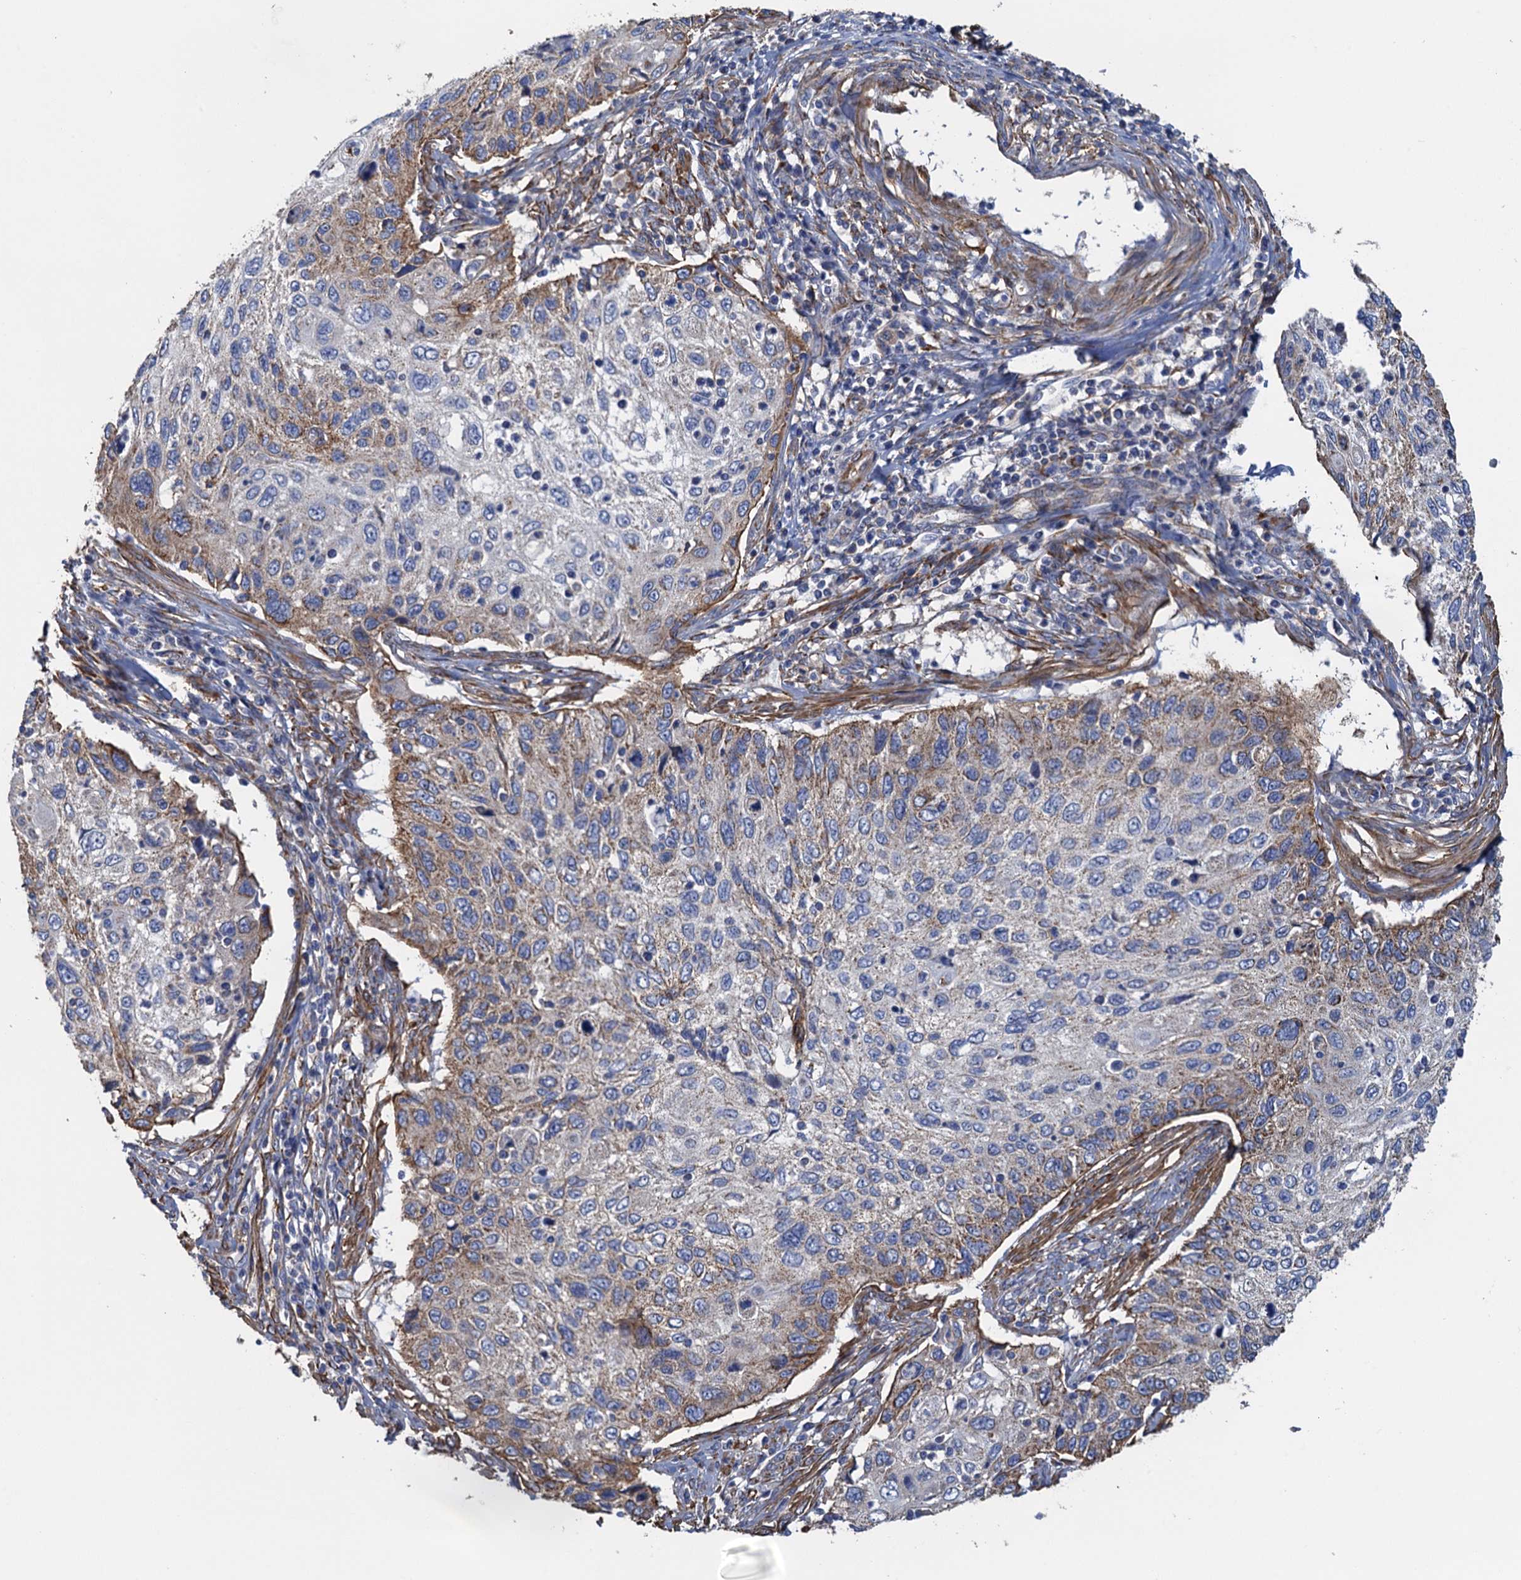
{"staining": {"intensity": "moderate", "quantity": "<25%", "location": "cytoplasmic/membranous"}, "tissue": "cervical cancer", "cell_type": "Tumor cells", "image_type": "cancer", "snomed": [{"axis": "morphology", "description": "Squamous cell carcinoma, NOS"}, {"axis": "topography", "description": "Cervix"}], "caption": "Cervical squamous cell carcinoma stained with immunohistochemistry displays moderate cytoplasmic/membranous expression in approximately <25% of tumor cells. (DAB (3,3'-diaminobenzidine) = brown stain, brightfield microscopy at high magnification).", "gene": "GCSH", "patient": {"sex": "female", "age": 70}}